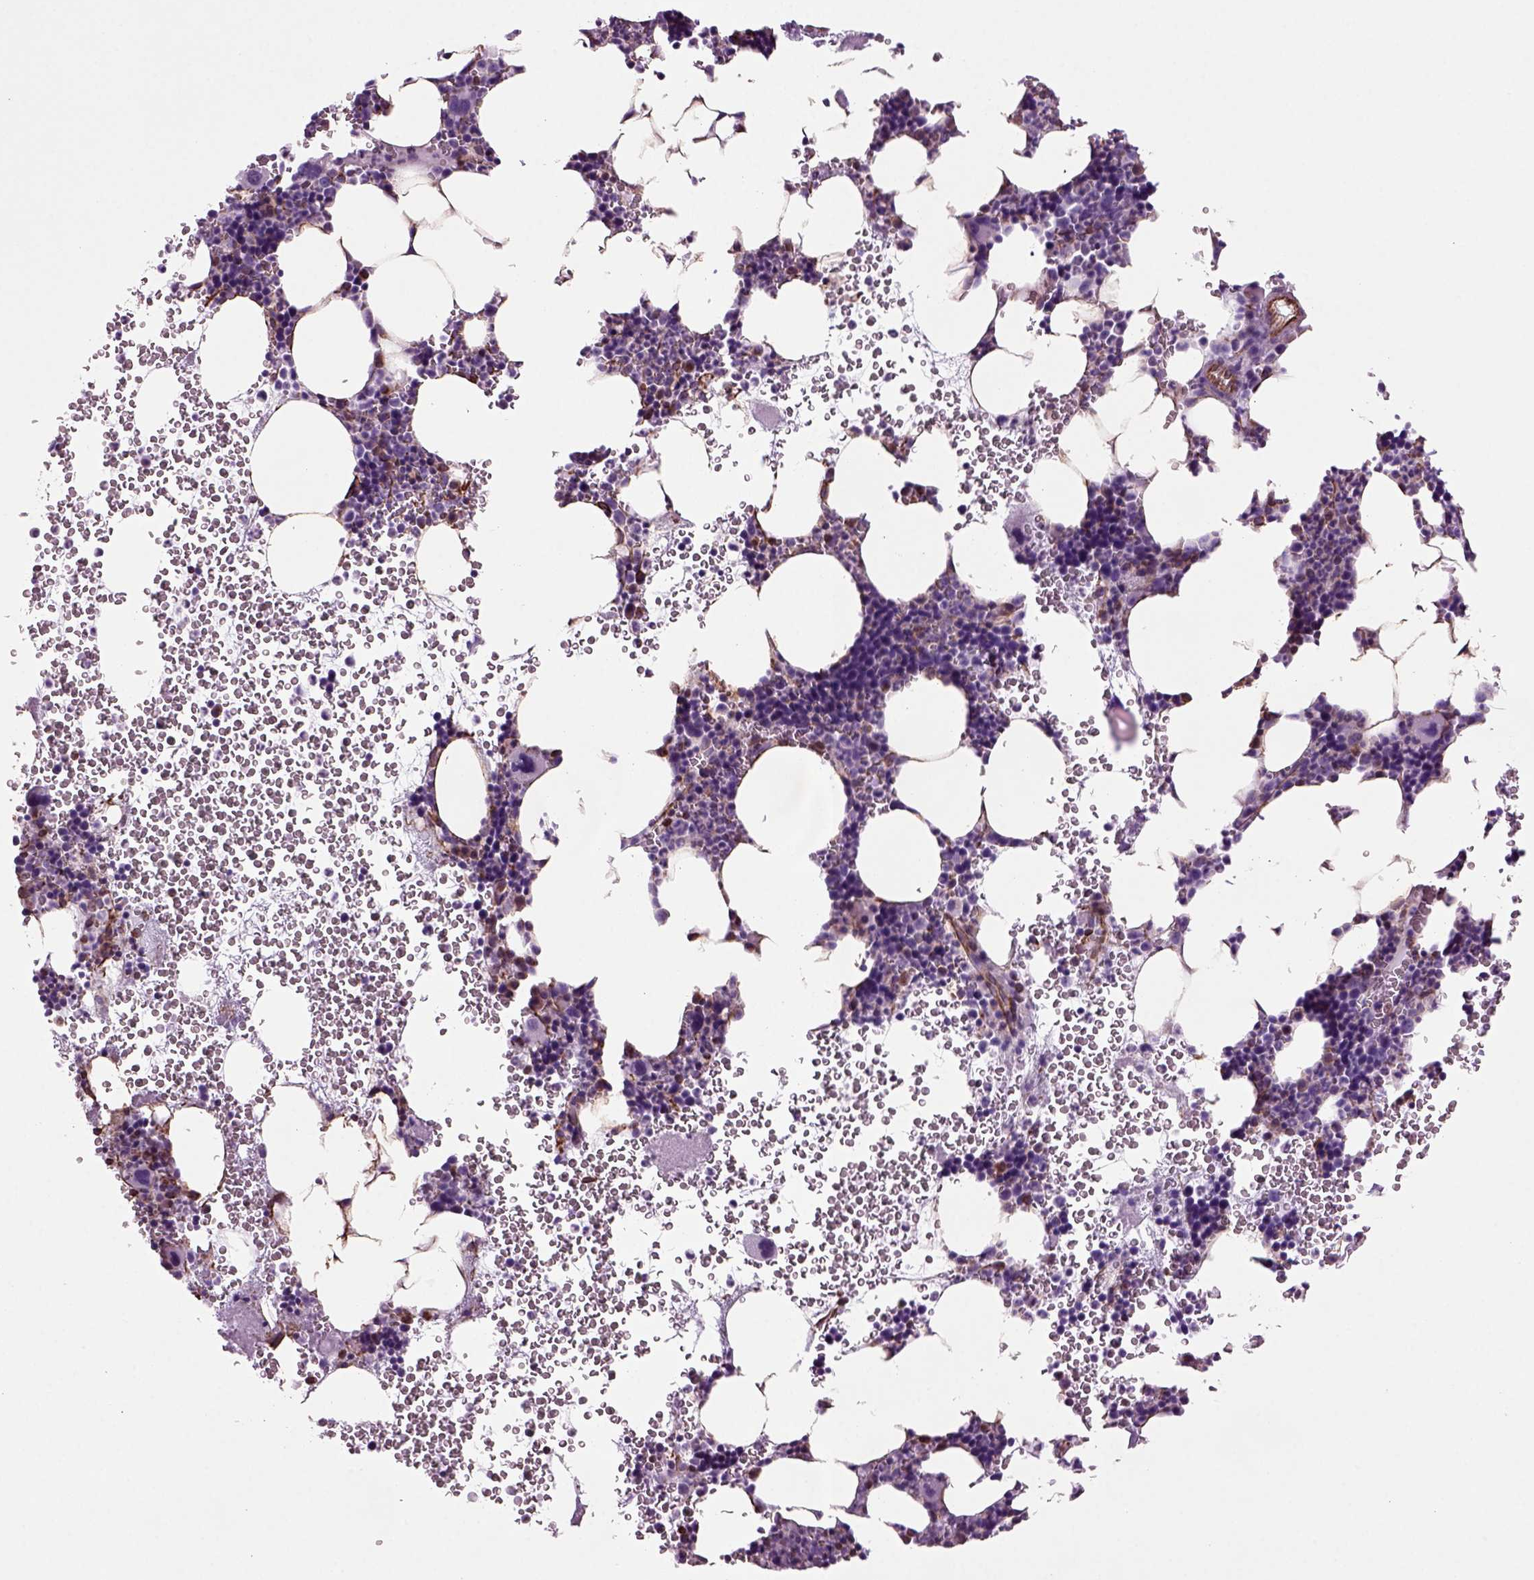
{"staining": {"intensity": "strong", "quantity": "<25%", "location": "cytoplasmic/membranous"}, "tissue": "bone marrow", "cell_type": "Hematopoietic cells", "image_type": "normal", "snomed": [{"axis": "morphology", "description": "Normal tissue, NOS"}, {"axis": "topography", "description": "Bone marrow"}], "caption": "This is a photomicrograph of IHC staining of unremarkable bone marrow, which shows strong expression in the cytoplasmic/membranous of hematopoietic cells.", "gene": "ACER3", "patient": {"sex": "male", "age": 44}}